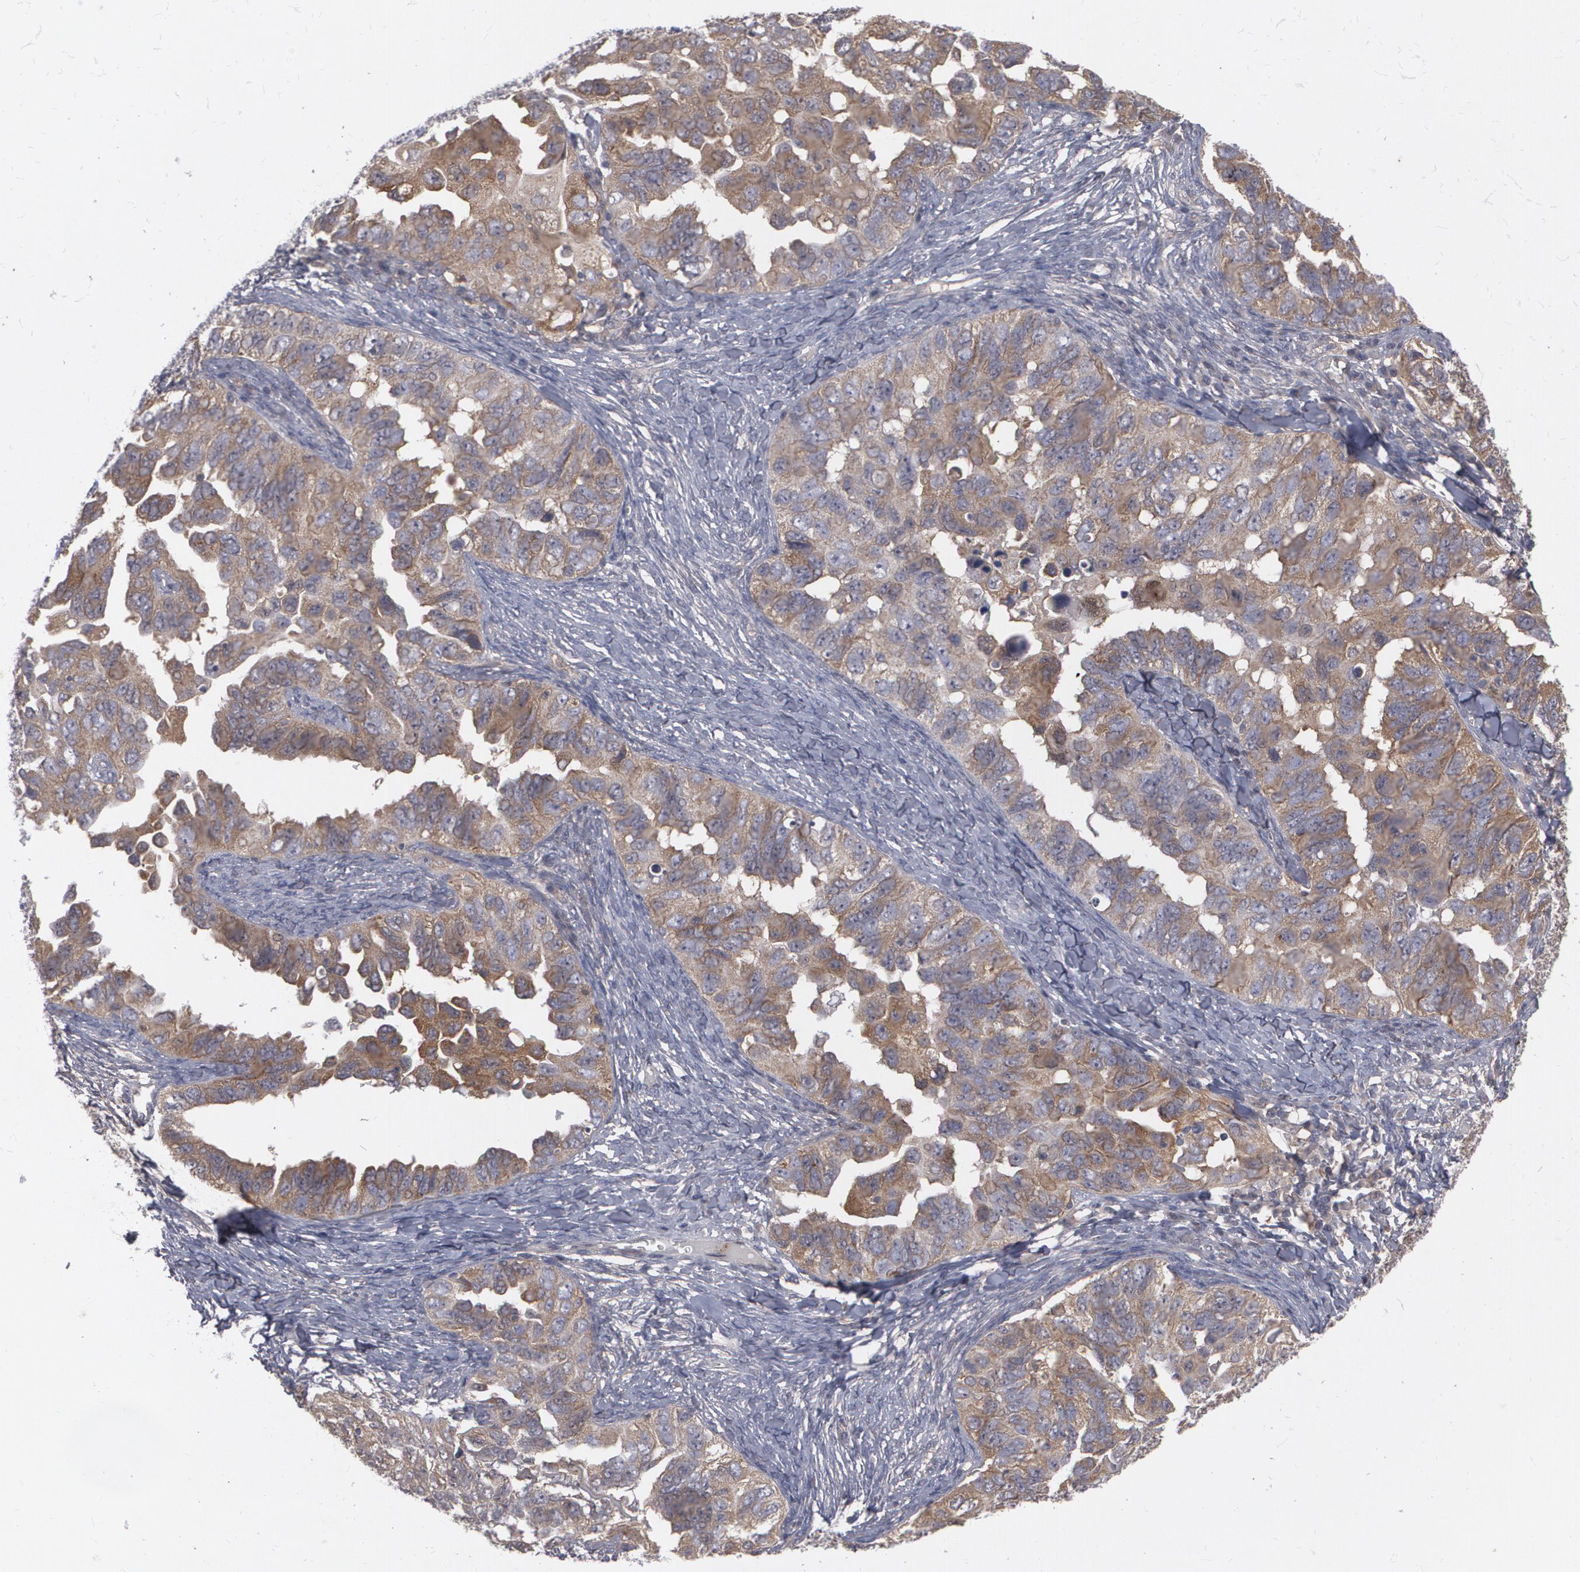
{"staining": {"intensity": "weak", "quantity": "25%-75%", "location": "cytoplasmic/membranous"}, "tissue": "ovarian cancer", "cell_type": "Tumor cells", "image_type": "cancer", "snomed": [{"axis": "morphology", "description": "Cystadenocarcinoma, serous, NOS"}, {"axis": "topography", "description": "Ovary"}], "caption": "The photomicrograph shows immunohistochemical staining of serous cystadenocarcinoma (ovarian). There is weak cytoplasmic/membranous expression is identified in about 25%-75% of tumor cells.", "gene": "HTT", "patient": {"sex": "female", "age": 82}}